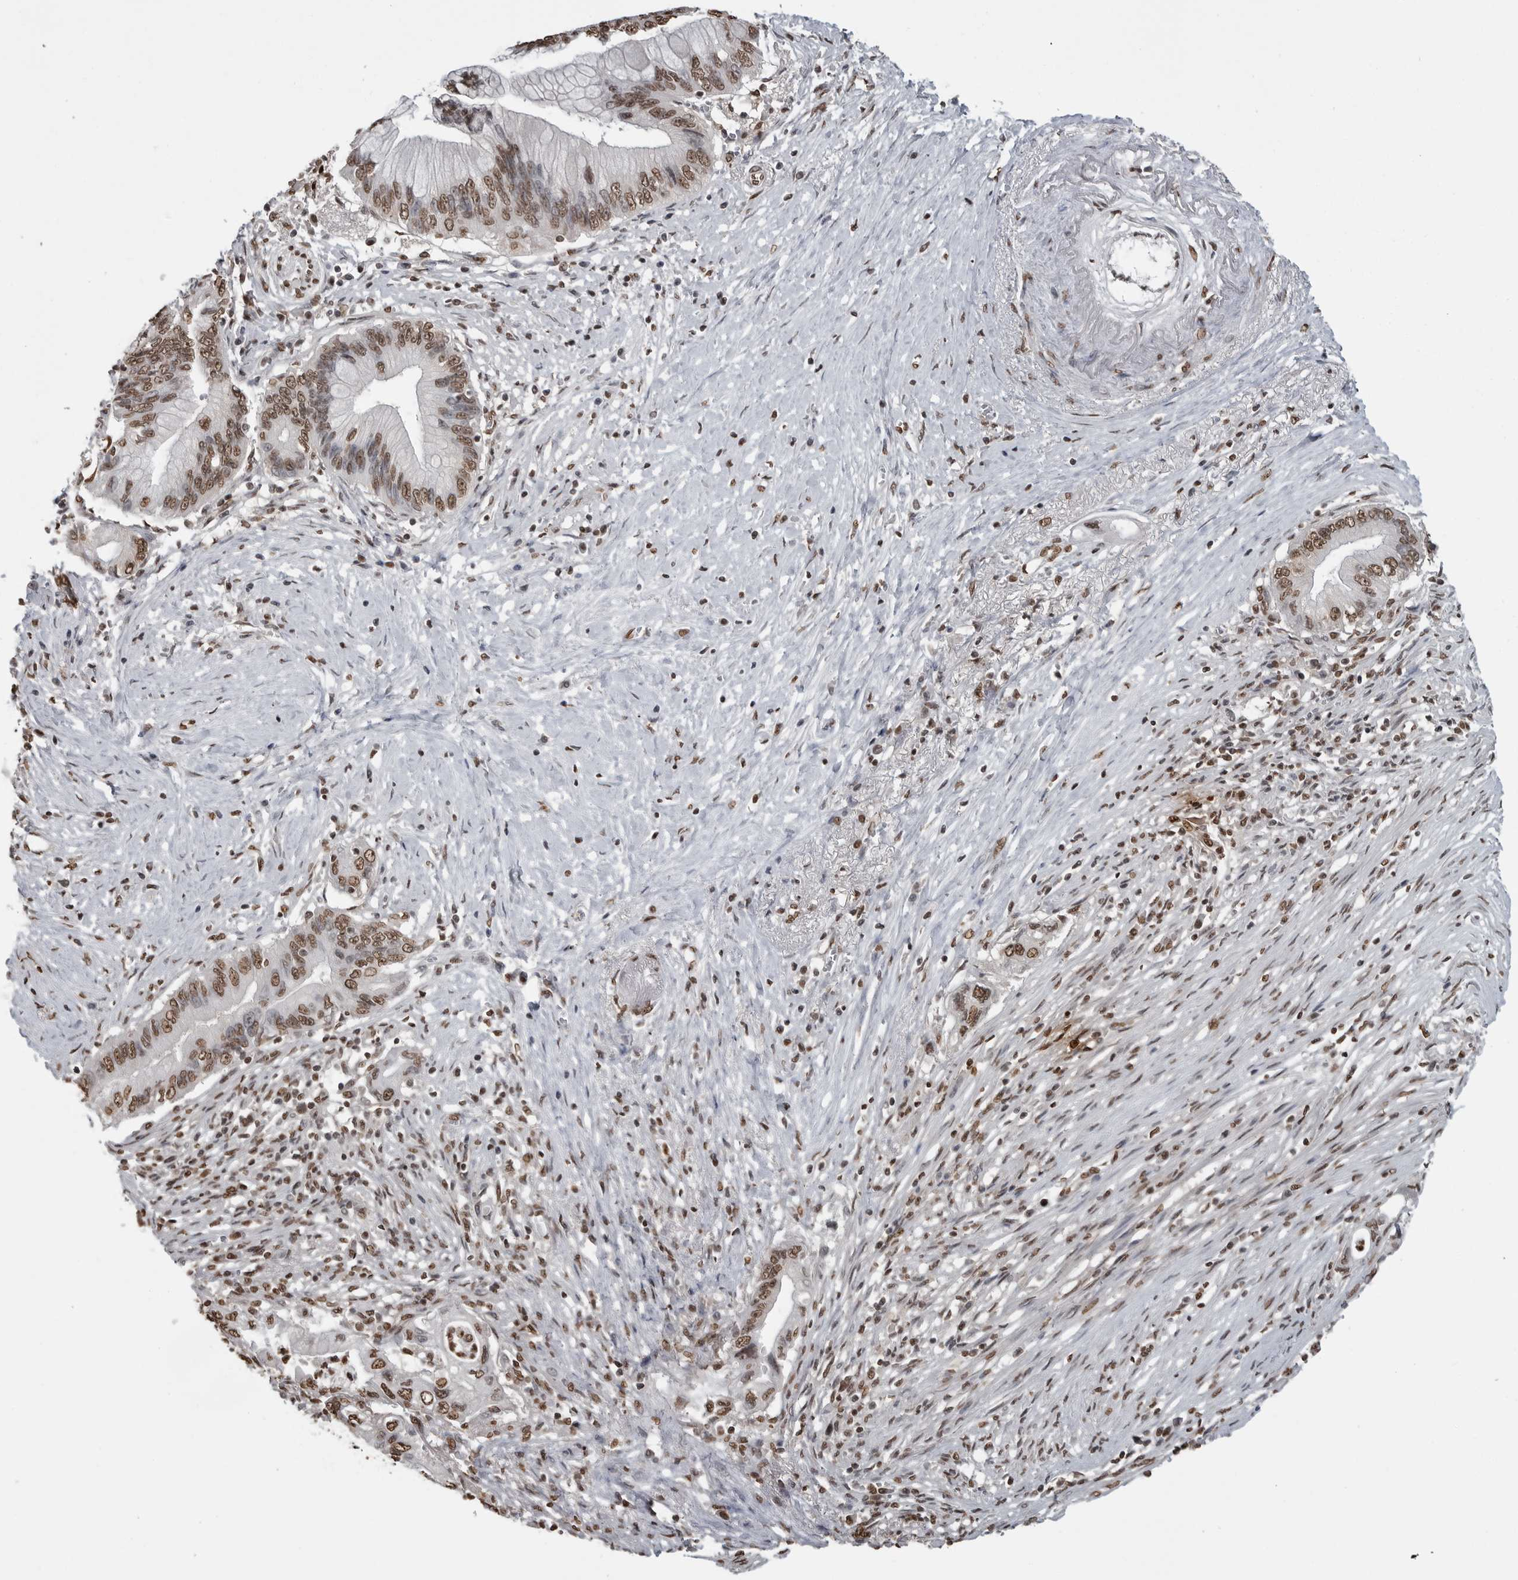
{"staining": {"intensity": "moderate", "quantity": ">75%", "location": "nuclear"}, "tissue": "pancreatic cancer", "cell_type": "Tumor cells", "image_type": "cancer", "snomed": [{"axis": "morphology", "description": "Adenocarcinoma, NOS"}, {"axis": "topography", "description": "Pancreas"}], "caption": "Immunohistochemical staining of pancreatic adenocarcinoma demonstrates medium levels of moderate nuclear positivity in approximately >75% of tumor cells. The staining is performed using DAB brown chromogen to label protein expression. The nuclei are counter-stained blue using hematoxylin.", "gene": "SMAD2", "patient": {"sex": "male", "age": 78}}